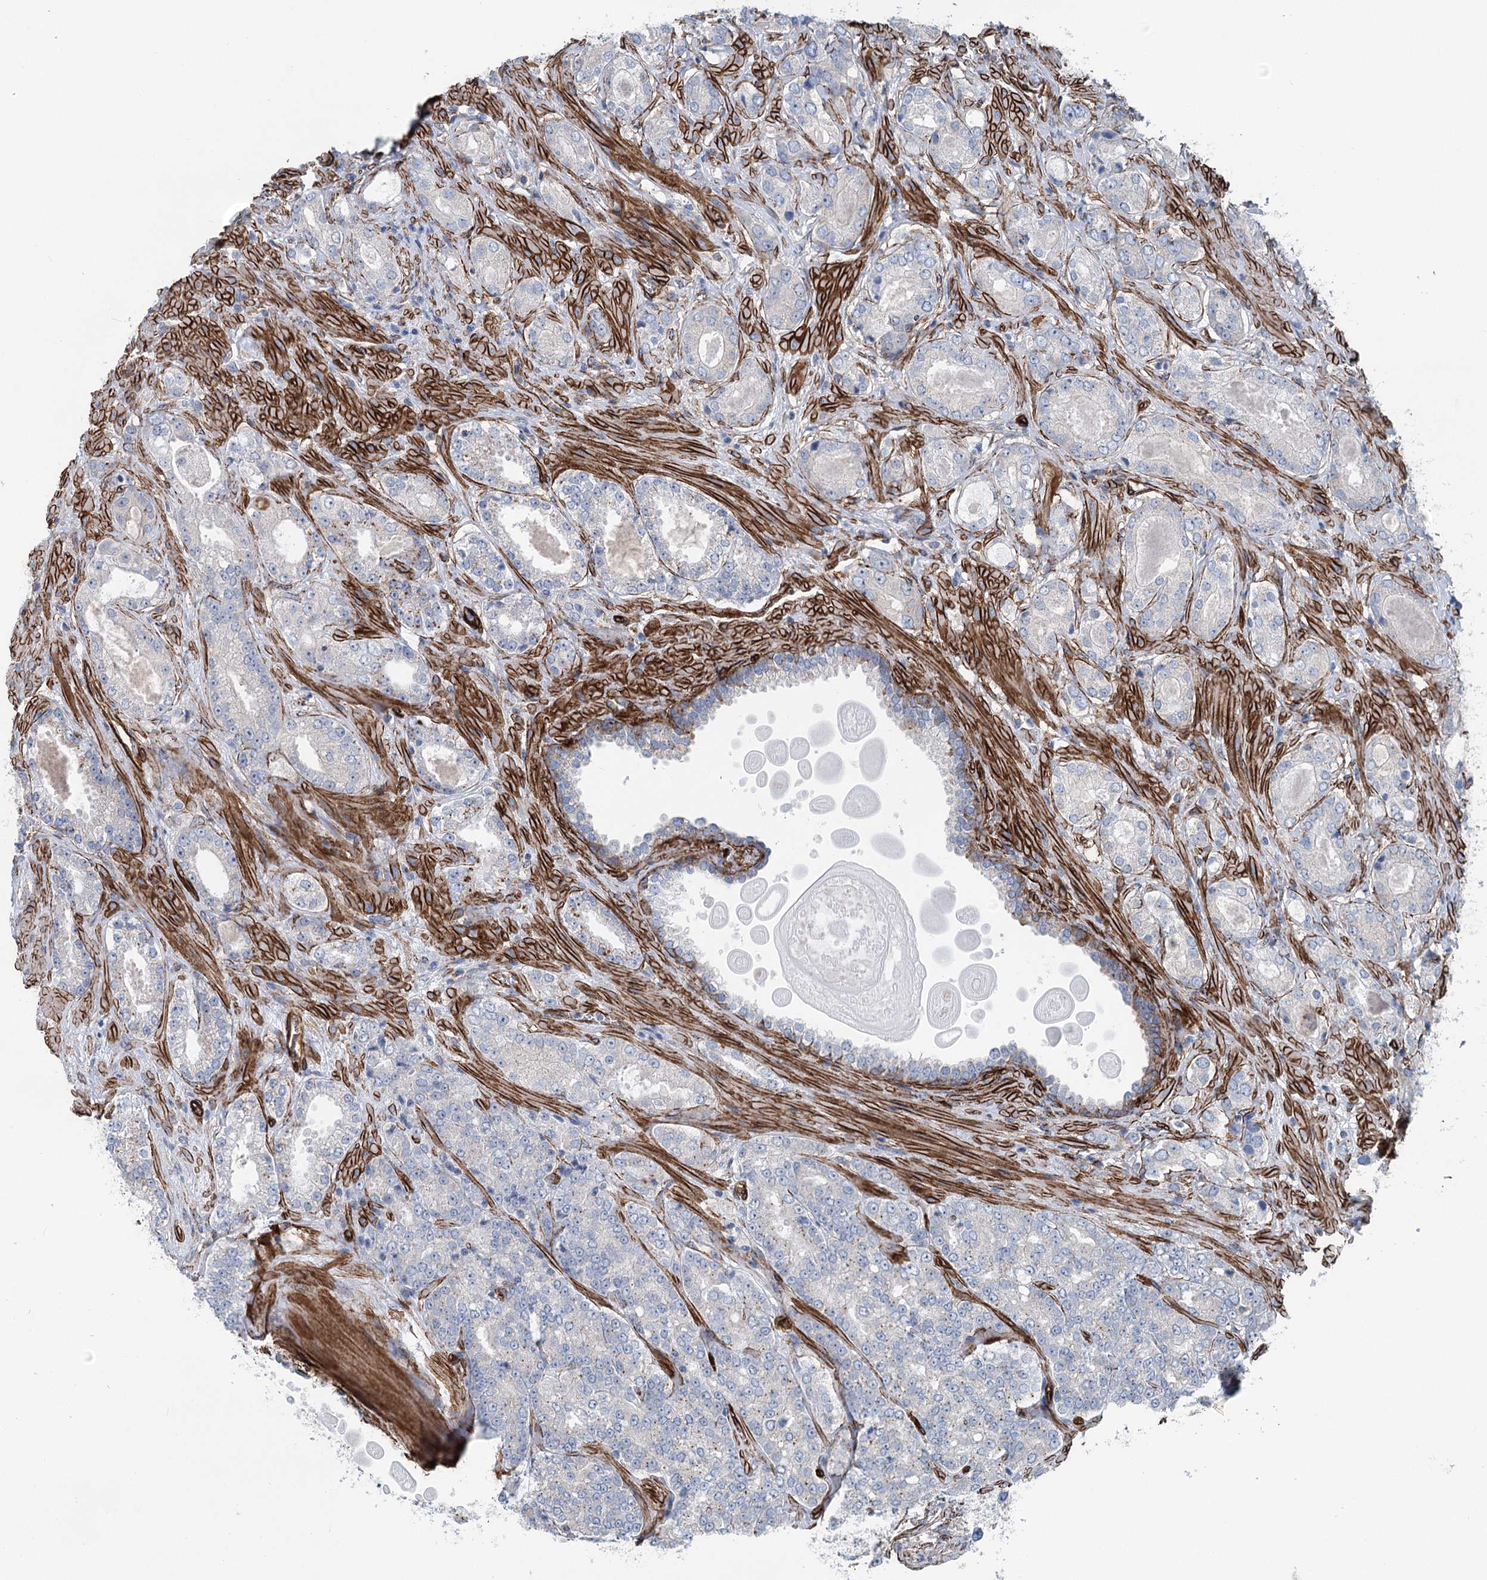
{"staining": {"intensity": "negative", "quantity": "none", "location": "none"}, "tissue": "prostate cancer", "cell_type": "Tumor cells", "image_type": "cancer", "snomed": [{"axis": "morphology", "description": "Normal tissue, NOS"}, {"axis": "morphology", "description": "Adenocarcinoma, High grade"}, {"axis": "topography", "description": "Prostate"}], "caption": "DAB (3,3'-diaminobenzidine) immunohistochemical staining of prostate cancer displays no significant expression in tumor cells.", "gene": "IQSEC1", "patient": {"sex": "male", "age": 83}}